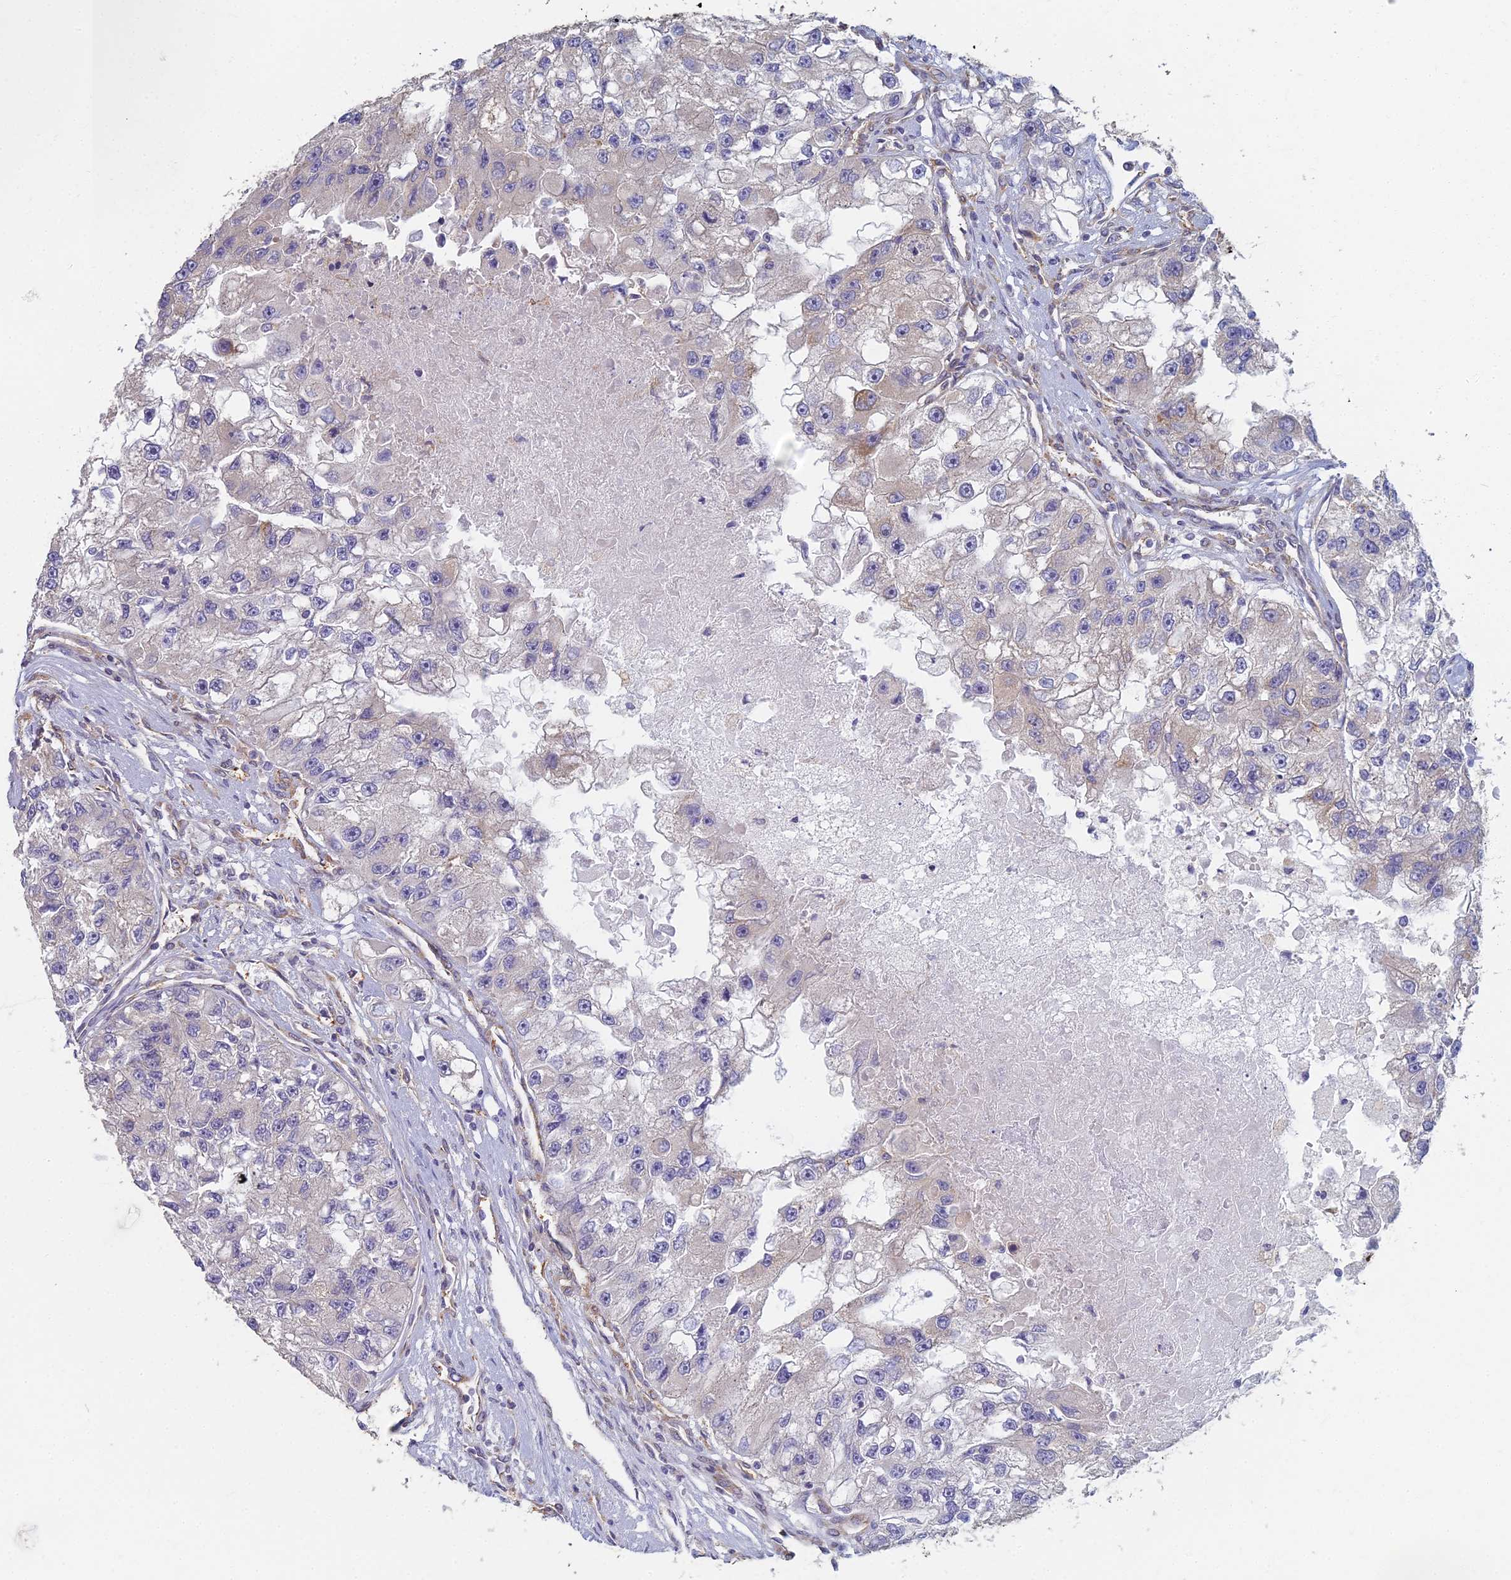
{"staining": {"intensity": "negative", "quantity": "none", "location": "none"}, "tissue": "renal cancer", "cell_type": "Tumor cells", "image_type": "cancer", "snomed": [{"axis": "morphology", "description": "Adenocarcinoma, NOS"}, {"axis": "topography", "description": "Kidney"}], "caption": "An image of human renal cancer is negative for staining in tumor cells. (DAB immunohistochemistry with hematoxylin counter stain).", "gene": "RBSN", "patient": {"sex": "male", "age": 63}}